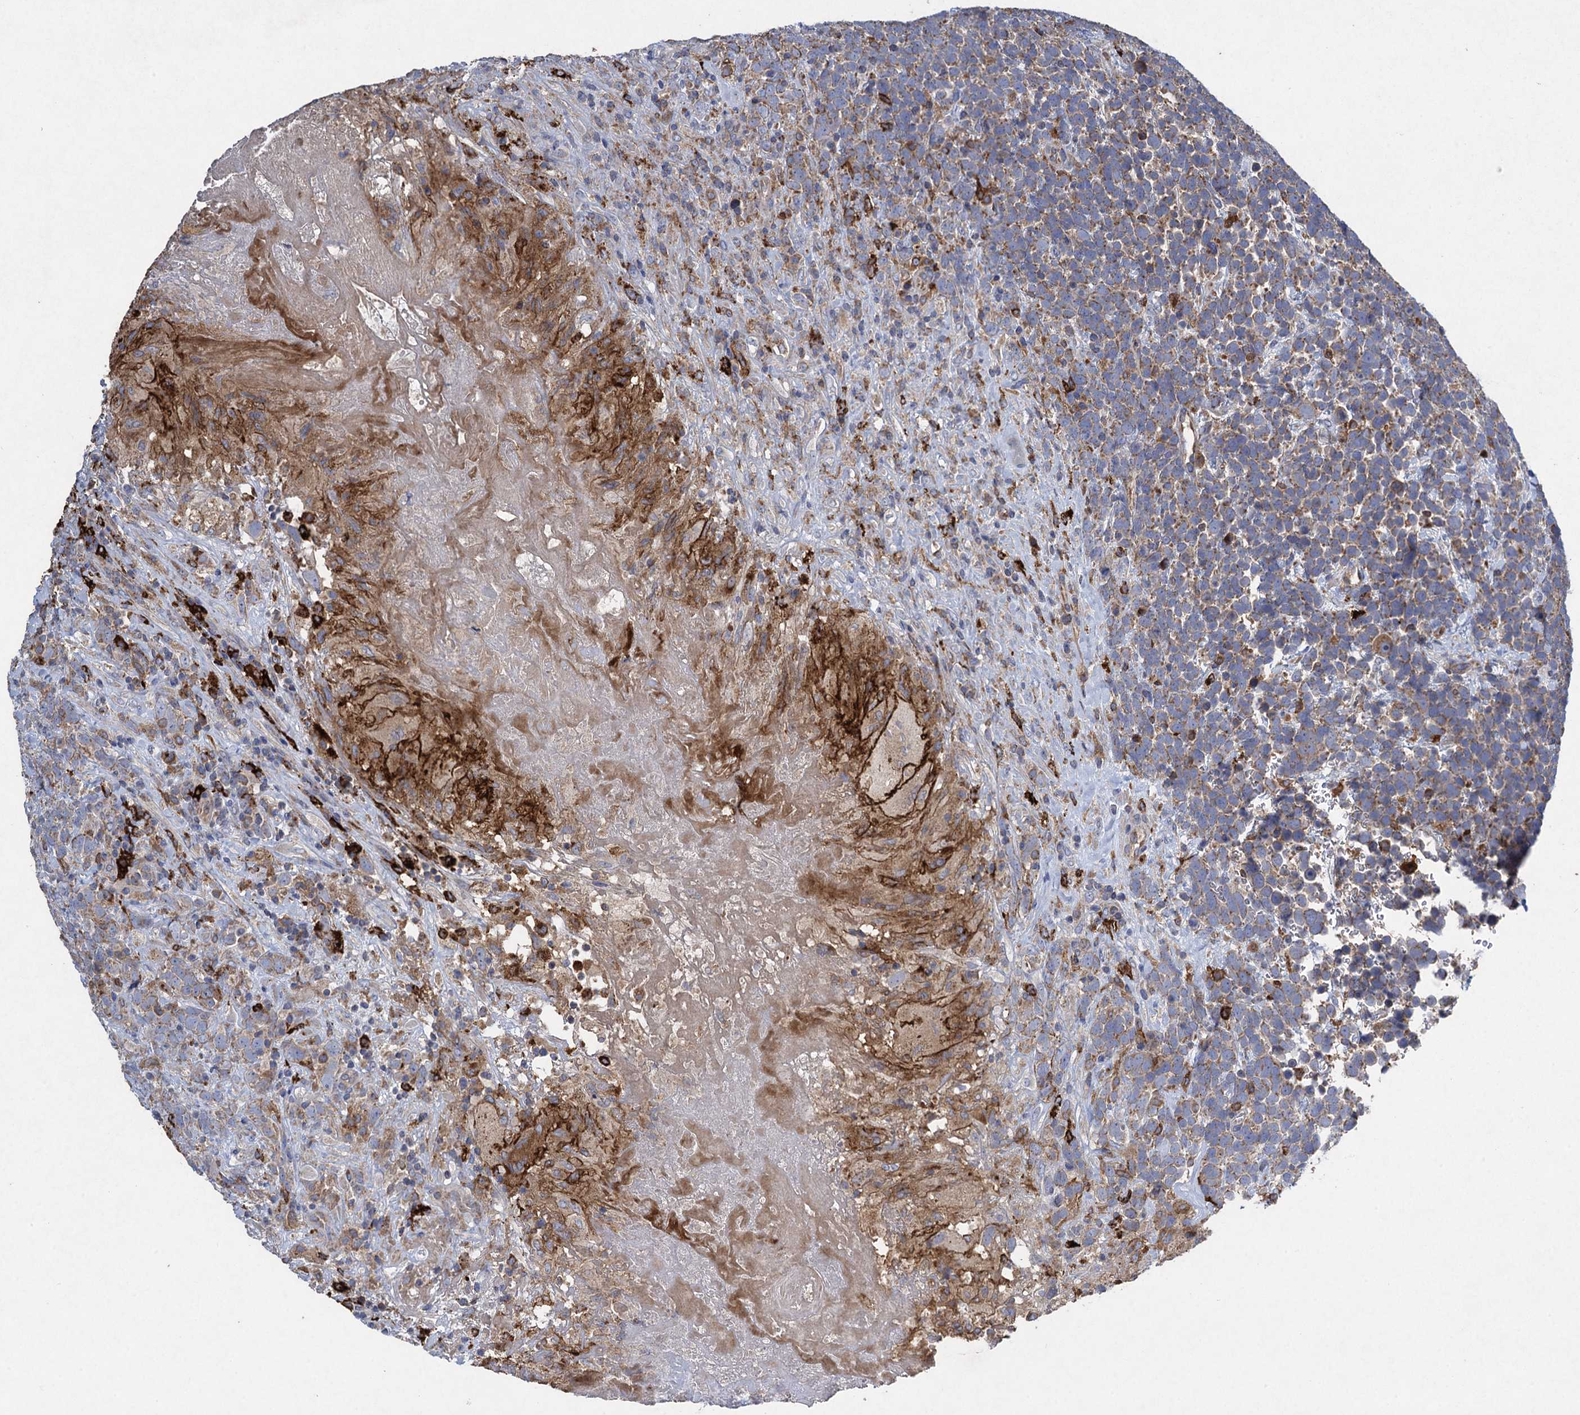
{"staining": {"intensity": "moderate", "quantity": "<25%", "location": "cytoplasmic/membranous"}, "tissue": "urothelial cancer", "cell_type": "Tumor cells", "image_type": "cancer", "snomed": [{"axis": "morphology", "description": "Urothelial carcinoma, High grade"}, {"axis": "topography", "description": "Urinary bladder"}], "caption": "High-grade urothelial carcinoma was stained to show a protein in brown. There is low levels of moderate cytoplasmic/membranous staining in about <25% of tumor cells.", "gene": "TXNDC11", "patient": {"sex": "female", "age": 82}}